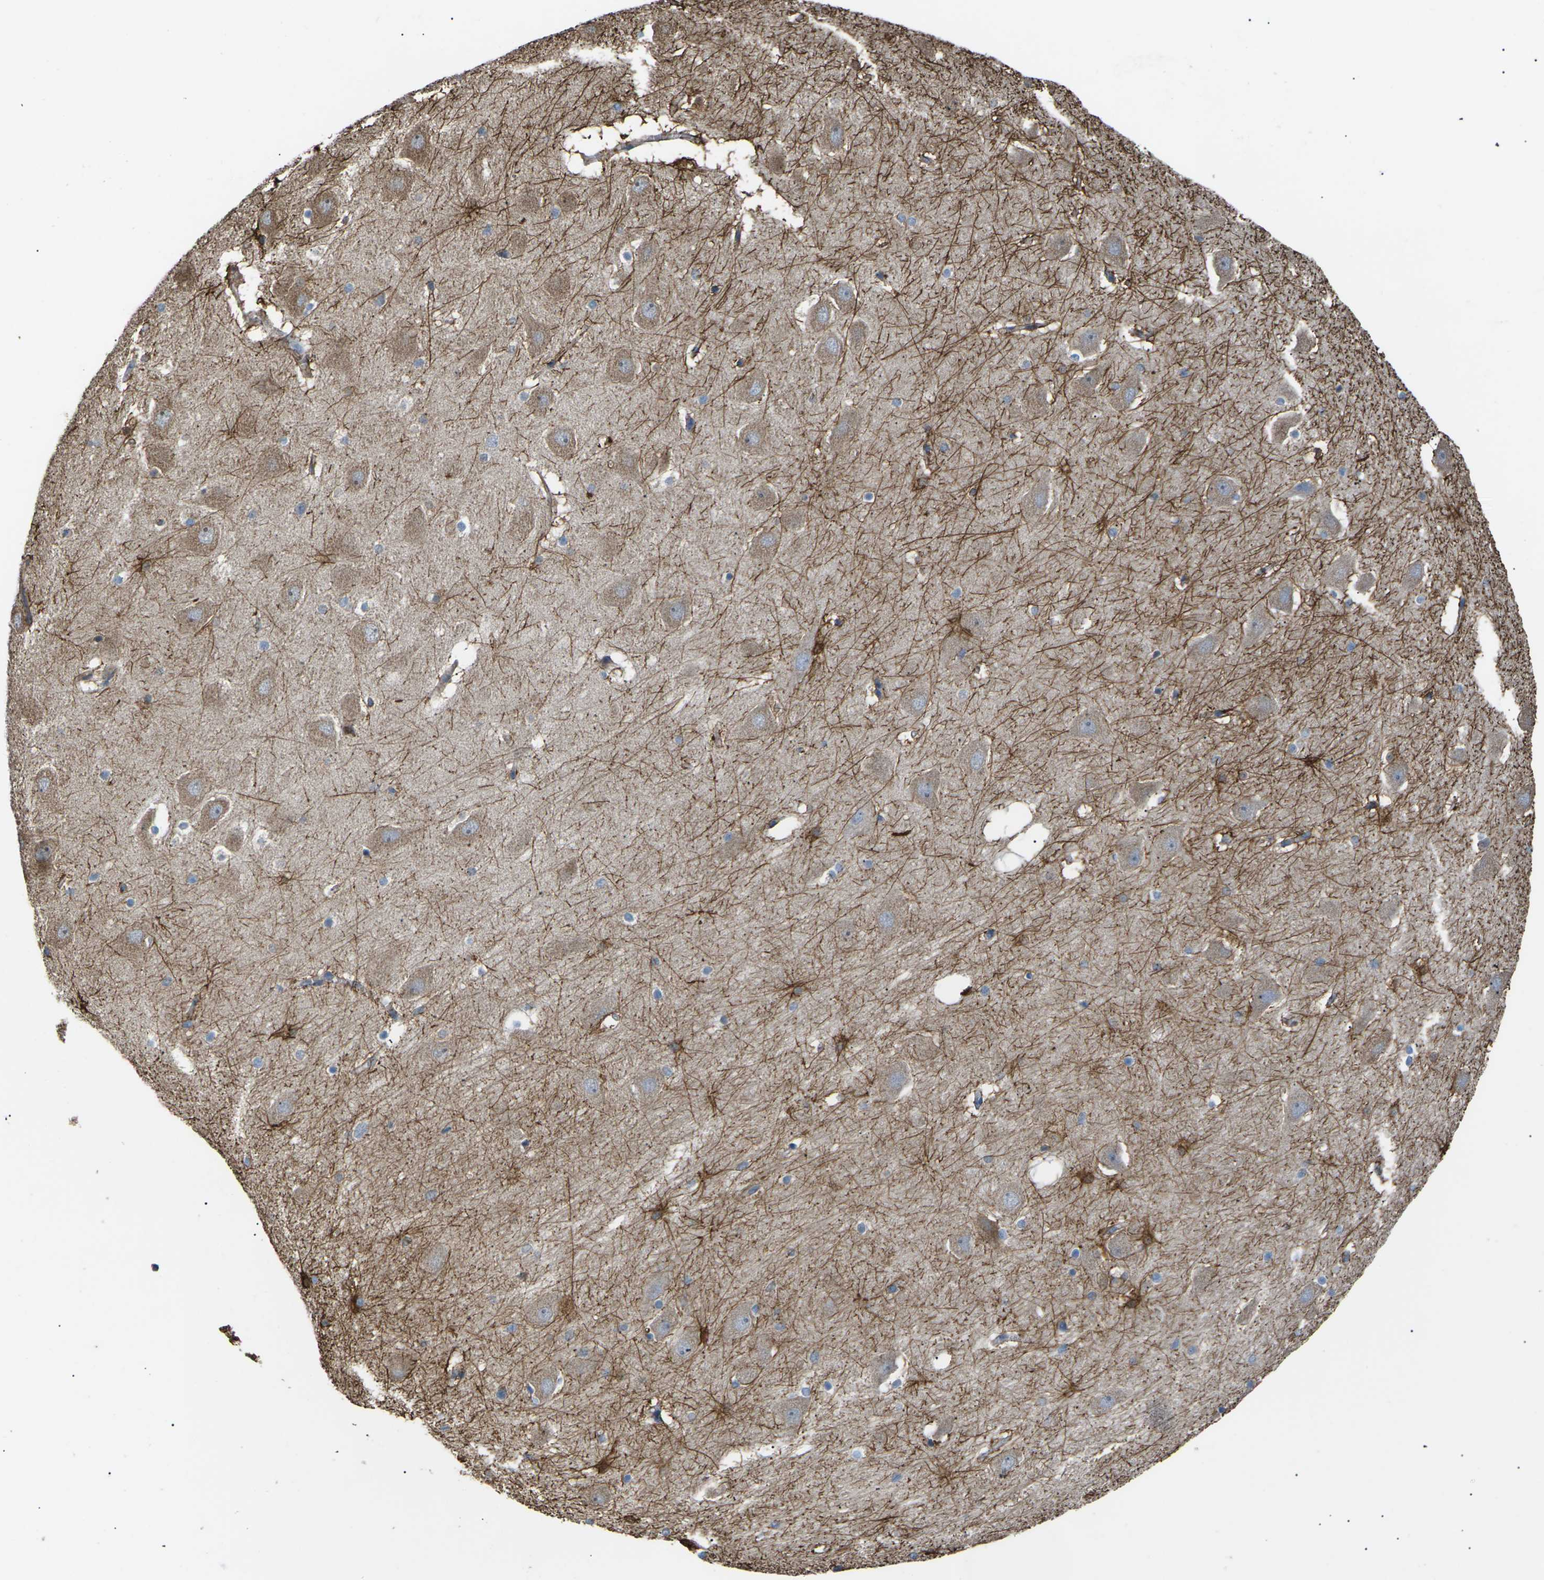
{"staining": {"intensity": "strong", "quantity": "25%-75%", "location": "cytoplasmic/membranous"}, "tissue": "hippocampus", "cell_type": "Glial cells", "image_type": "normal", "snomed": [{"axis": "morphology", "description": "Normal tissue, NOS"}, {"axis": "topography", "description": "Hippocampus"}], "caption": "A micrograph showing strong cytoplasmic/membranous staining in approximately 25%-75% of glial cells in unremarkable hippocampus, as visualized by brown immunohistochemical staining.", "gene": "KLHDC8B", "patient": {"sex": "male", "age": 45}}